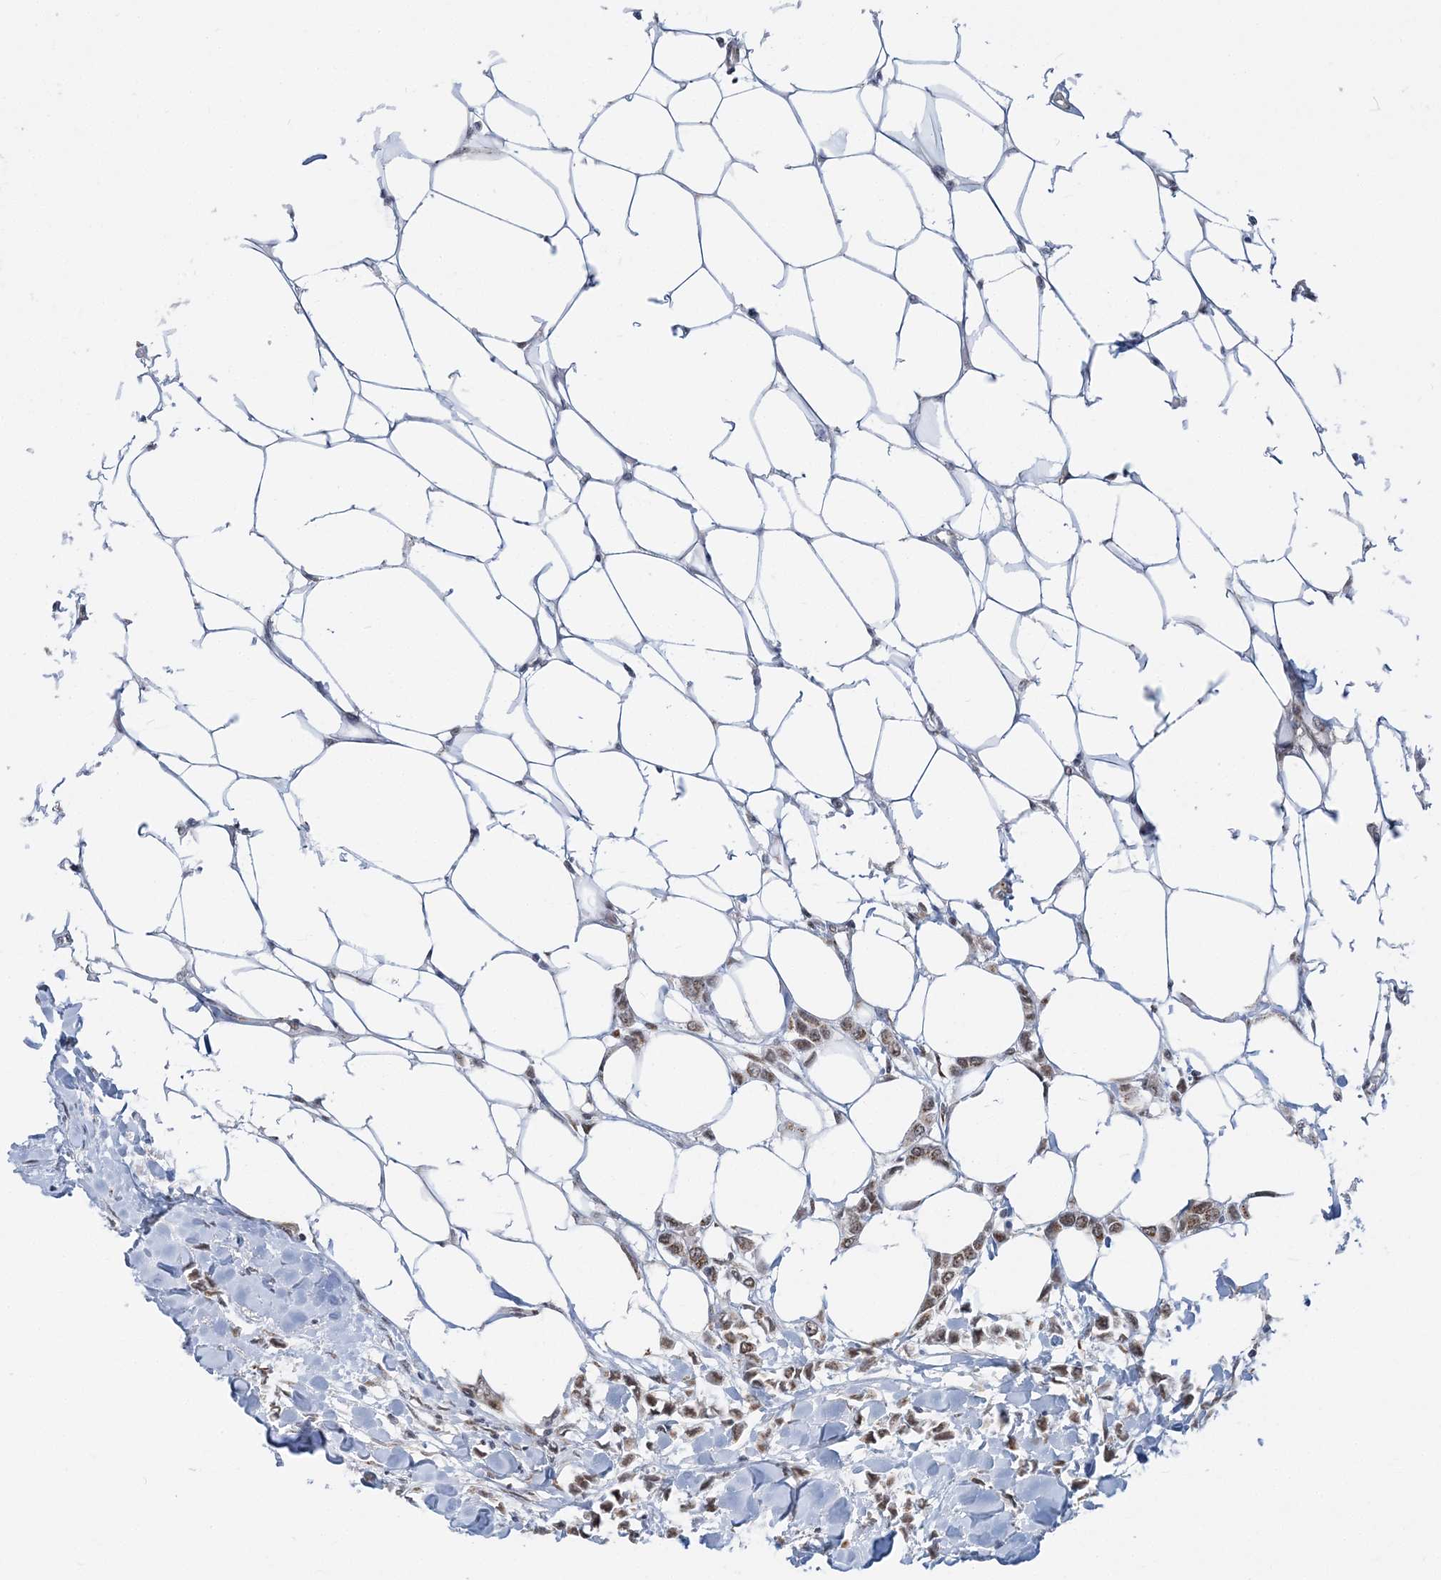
{"staining": {"intensity": "moderate", "quantity": ">75%", "location": "nuclear"}, "tissue": "breast cancer", "cell_type": "Tumor cells", "image_type": "cancer", "snomed": [{"axis": "morphology", "description": "Lobular carcinoma"}, {"axis": "topography", "description": "Breast"}], "caption": "Immunohistochemistry (IHC) micrograph of breast cancer stained for a protein (brown), which exhibits medium levels of moderate nuclear staining in about >75% of tumor cells.", "gene": "PLRG1", "patient": {"sex": "female", "age": 51}}